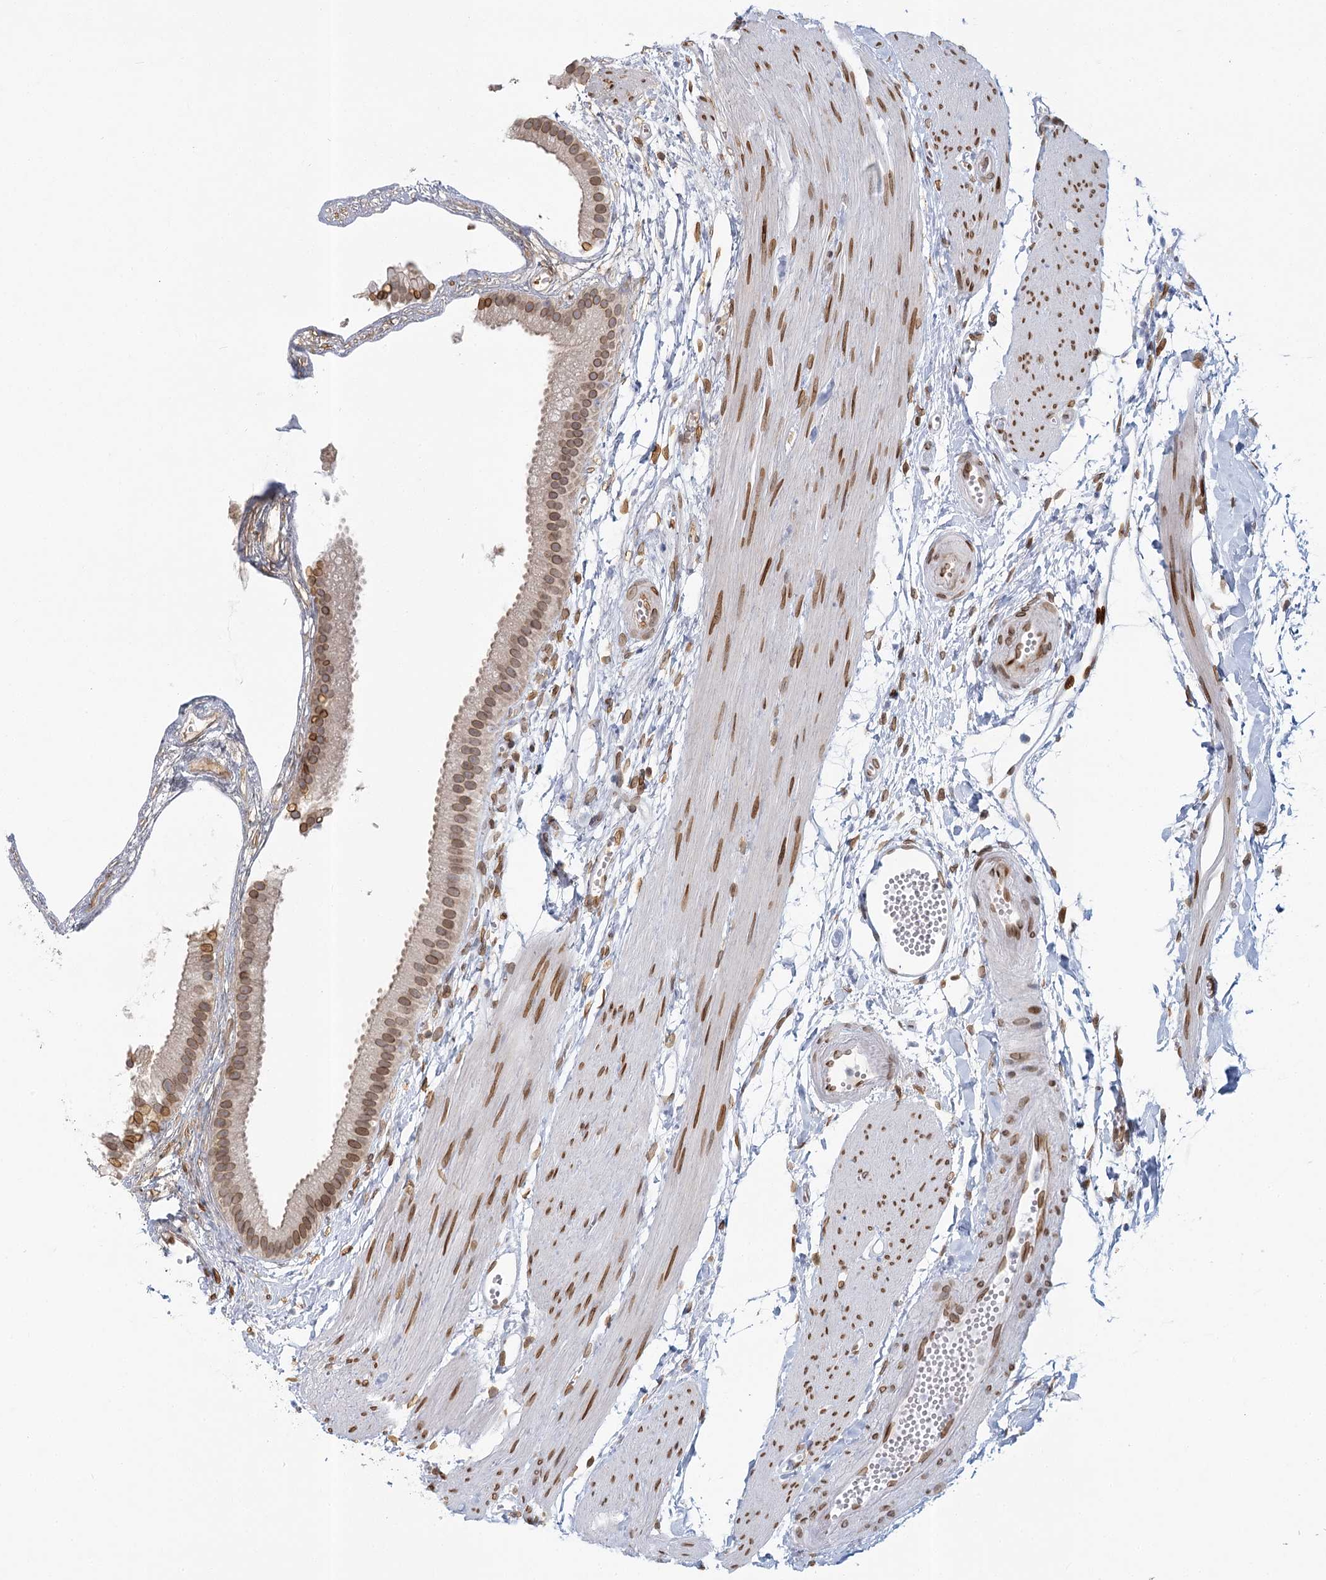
{"staining": {"intensity": "moderate", "quantity": ">75%", "location": "nuclear"}, "tissue": "gallbladder", "cell_type": "Glandular cells", "image_type": "normal", "snomed": [{"axis": "morphology", "description": "Normal tissue, NOS"}, {"axis": "topography", "description": "Gallbladder"}], "caption": "Gallbladder stained with IHC demonstrates moderate nuclear staining in about >75% of glandular cells.", "gene": "VWA5A", "patient": {"sex": "female", "age": 64}}